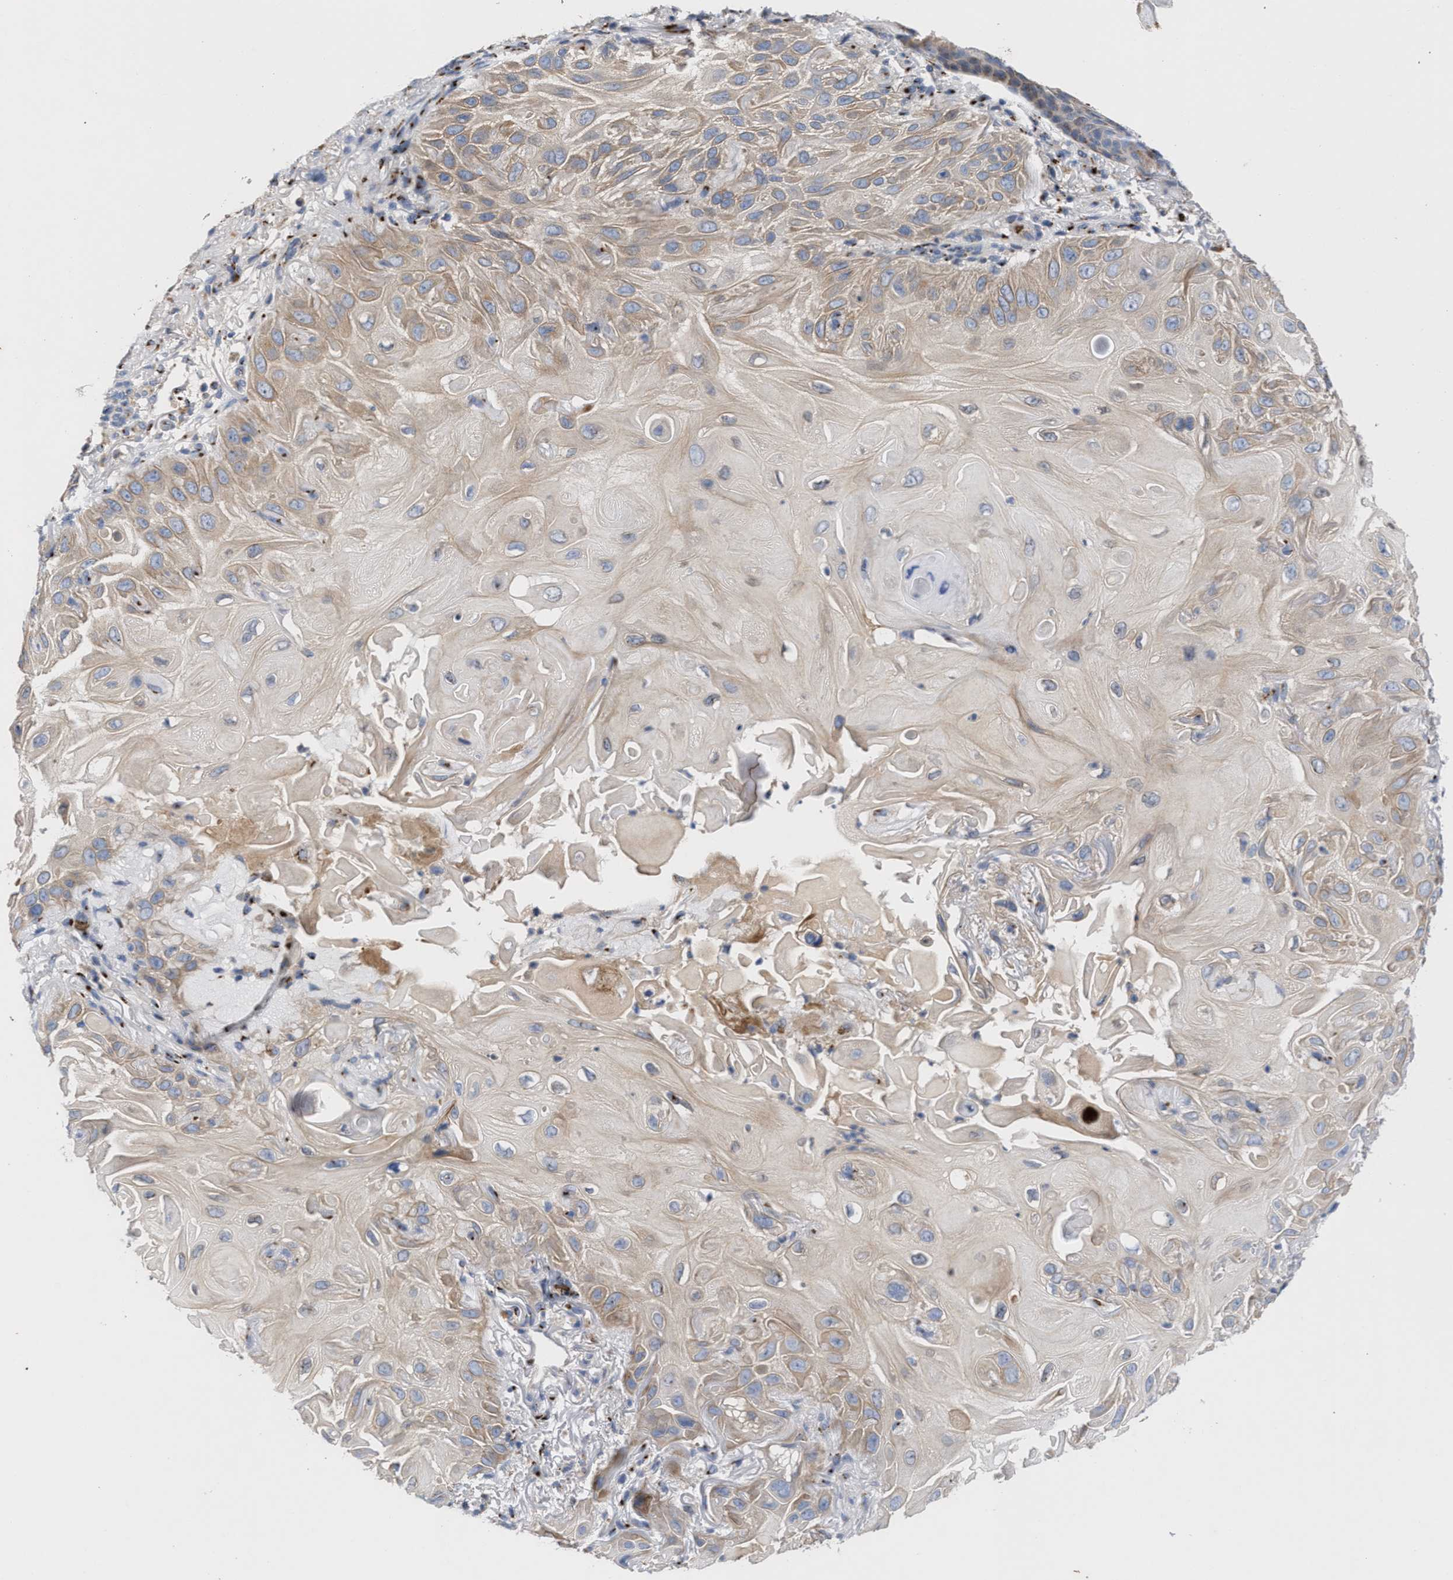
{"staining": {"intensity": "weak", "quantity": ">75%", "location": "cytoplasmic/membranous"}, "tissue": "skin cancer", "cell_type": "Tumor cells", "image_type": "cancer", "snomed": [{"axis": "morphology", "description": "Squamous cell carcinoma, NOS"}, {"axis": "topography", "description": "Skin"}], "caption": "A histopathology image showing weak cytoplasmic/membranous staining in approximately >75% of tumor cells in skin cancer, as visualized by brown immunohistochemical staining.", "gene": "CCL2", "patient": {"sex": "female", "age": 77}}